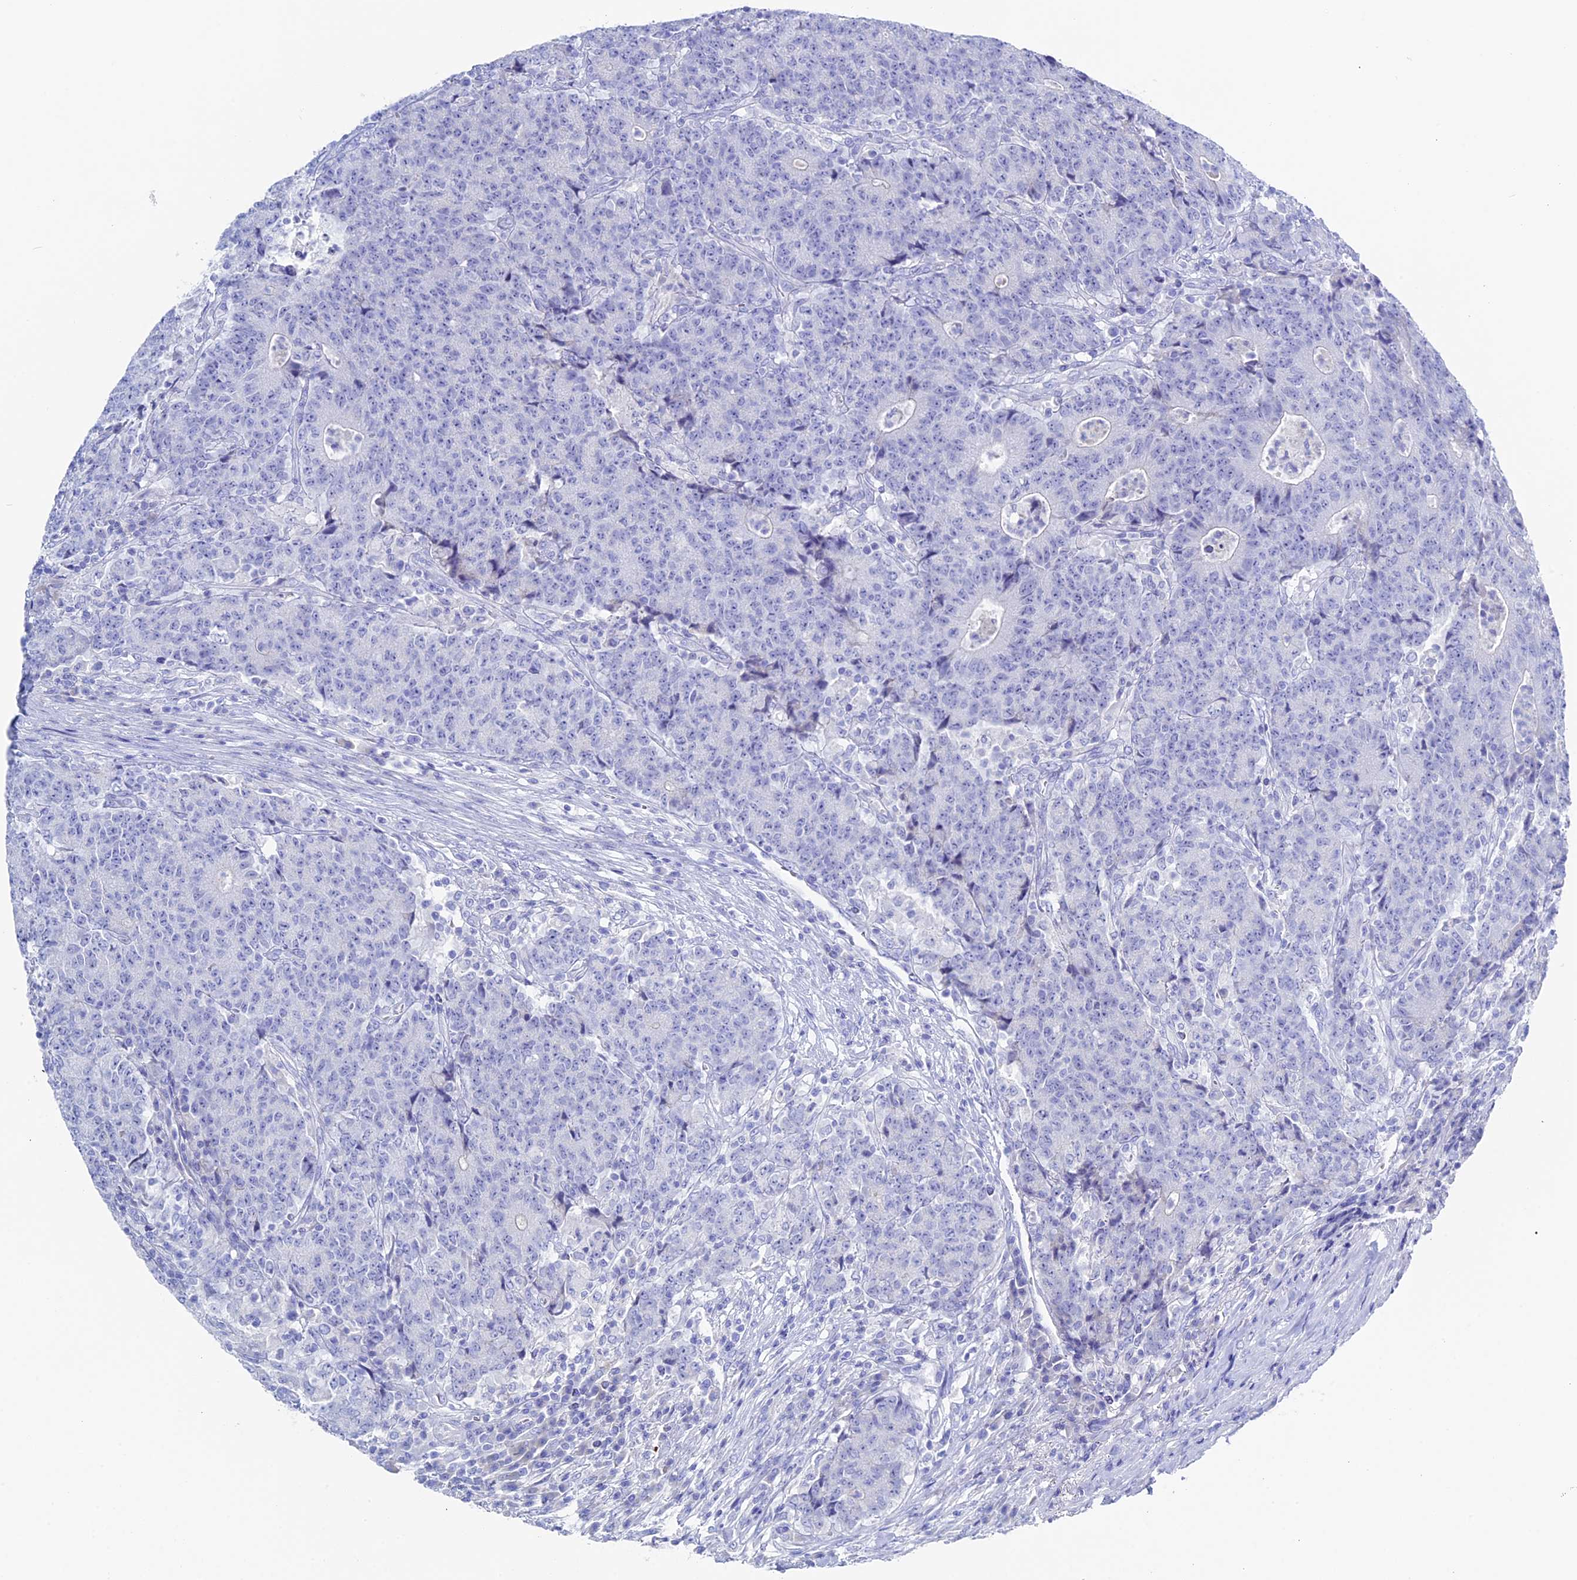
{"staining": {"intensity": "negative", "quantity": "none", "location": "none"}, "tissue": "colorectal cancer", "cell_type": "Tumor cells", "image_type": "cancer", "snomed": [{"axis": "morphology", "description": "Adenocarcinoma, NOS"}, {"axis": "topography", "description": "Colon"}], "caption": "DAB (3,3'-diaminobenzidine) immunohistochemical staining of human colorectal cancer (adenocarcinoma) exhibits no significant staining in tumor cells. The staining was performed using DAB (3,3'-diaminobenzidine) to visualize the protein expression in brown, while the nuclei were stained in blue with hematoxylin (Magnification: 20x).", "gene": "UNC119", "patient": {"sex": "female", "age": 75}}